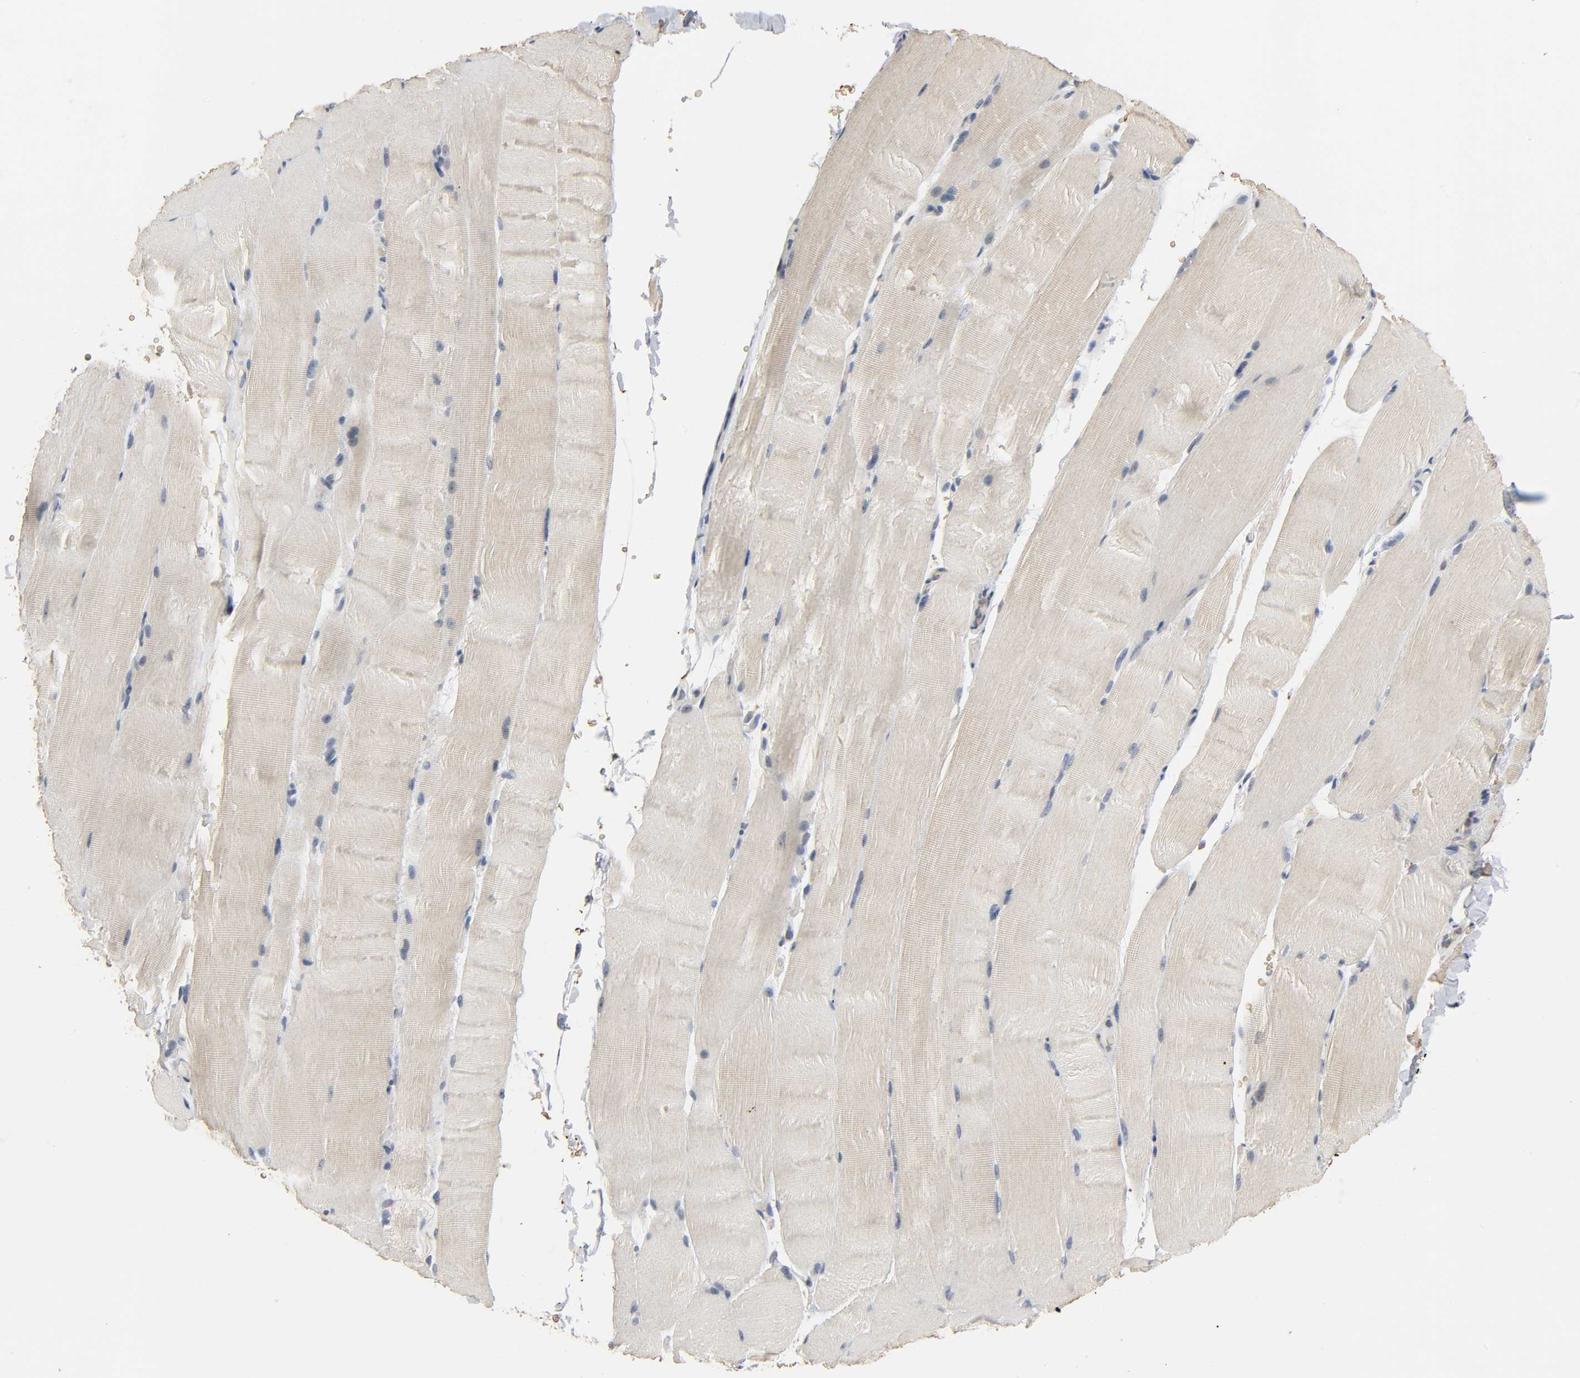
{"staining": {"intensity": "weak", "quantity": ">75%", "location": "cytoplasmic/membranous"}, "tissue": "skeletal muscle", "cell_type": "Myocytes", "image_type": "normal", "snomed": [{"axis": "morphology", "description": "Normal tissue, NOS"}, {"axis": "topography", "description": "Skeletal muscle"}, {"axis": "topography", "description": "Parathyroid gland"}], "caption": "A brown stain labels weak cytoplasmic/membranous positivity of a protein in myocytes of unremarkable skeletal muscle. Nuclei are stained in blue.", "gene": "PLEKHA2", "patient": {"sex": "female", "age": 37}}